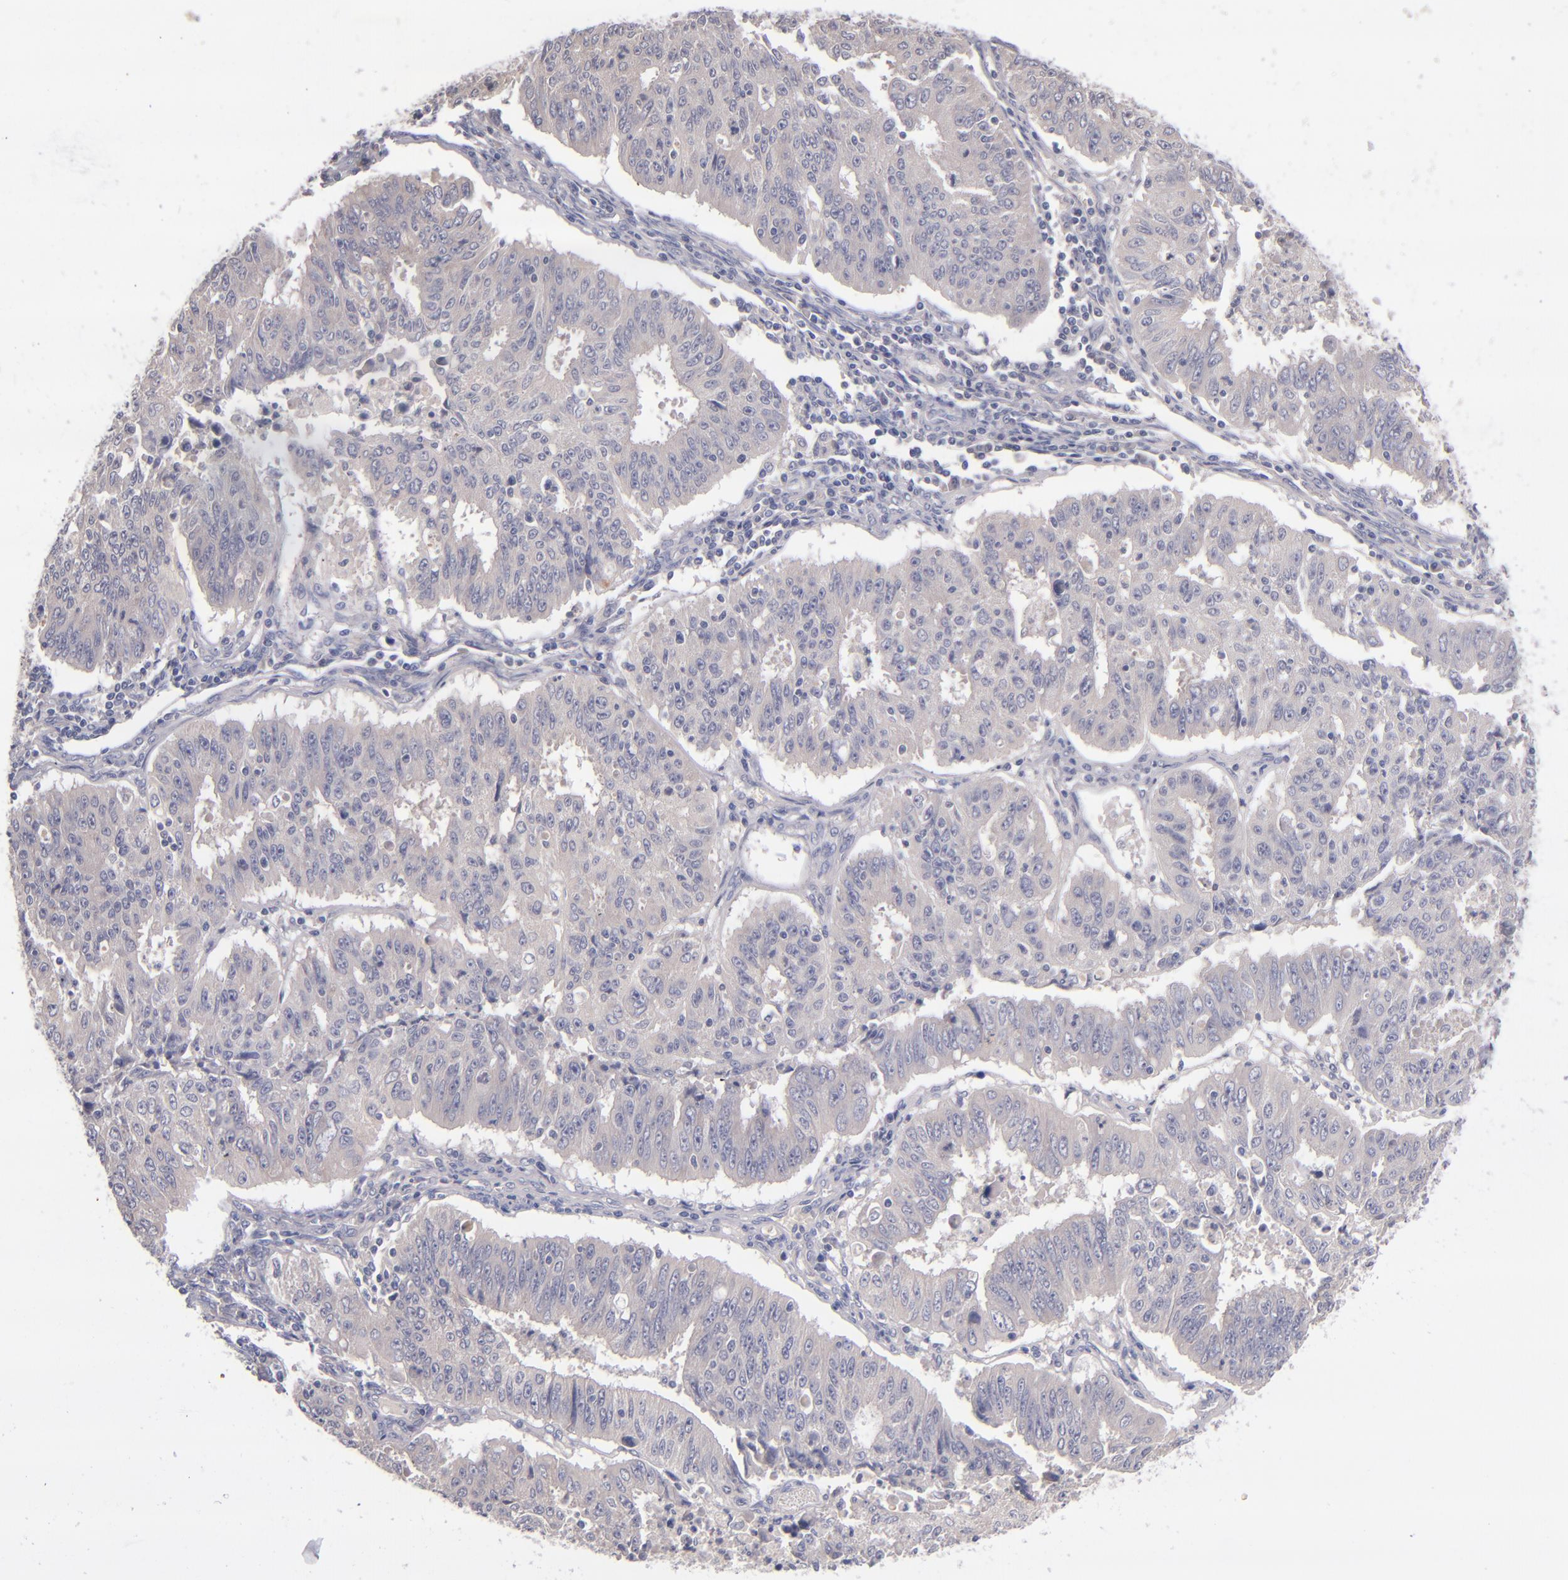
{"staining": {"intensity": "weak", "quantity": "25%-75%", "location": "cytoplasmic/membranous"}, "tissue": "endometrial cancer", "cell_type": "Tumor cells", "image_type": "cancer", "snomed": [{"axis": "morphology", "description": "Adenocarcinoma, NOS"}, {"axis": "topography", "description": "Endometrium"}], "caption": "Immunohistochemistry micrograph of neoplastic tissue: human endometrial adenocarcinoma stained using immunohistochemistry (IHC) shows low levels of weak protein expression localized specifically in the cytoplasmic/membranous of tumor cells, appearing as a cytoplasmic/membranous brown color.", "gene": "TSC2", "patient": {"sex": "female", "age": 42}}